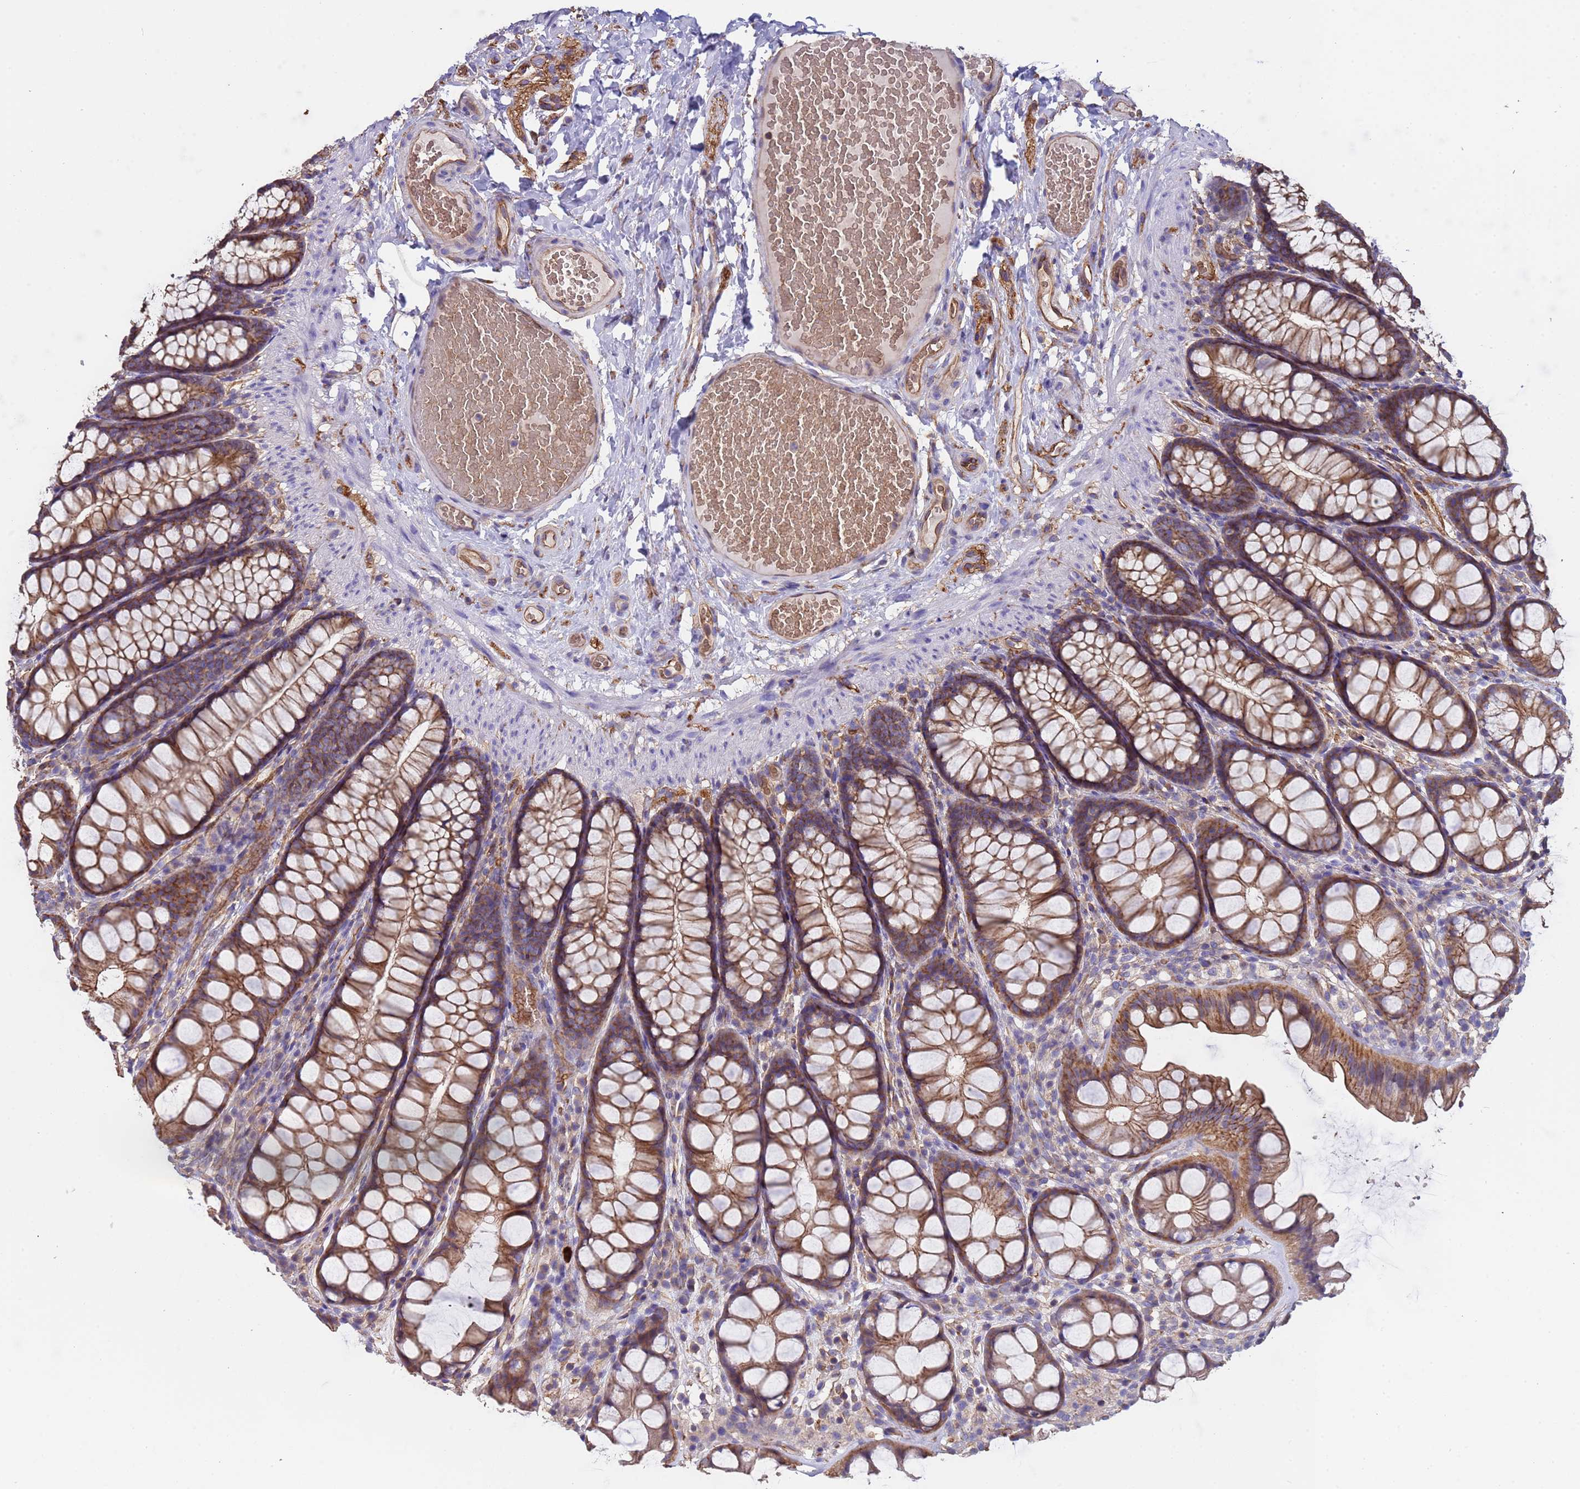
{"staining": {"intensity": "moderate", "quantity": ">75%", "location": "cytoplasmic/membranous"}, "tissue": "colon", "cell_type": "Endothelial cells", "image_type": "normal", "snomed": [{"axis": "morphology", "description": "Normal tissue, NOS"}, {"axis": "topography", "description": "Colon"}], "caption": "The image exhibits a brown stain indicating the presence of a protein in the cytoplasmic/membranous of endothelial cells in colon. (Brightfield microscopy of DAB IHC at high magnification).", "gene": "ZNF248", "patient": {"sex": "male", "age": 47}}